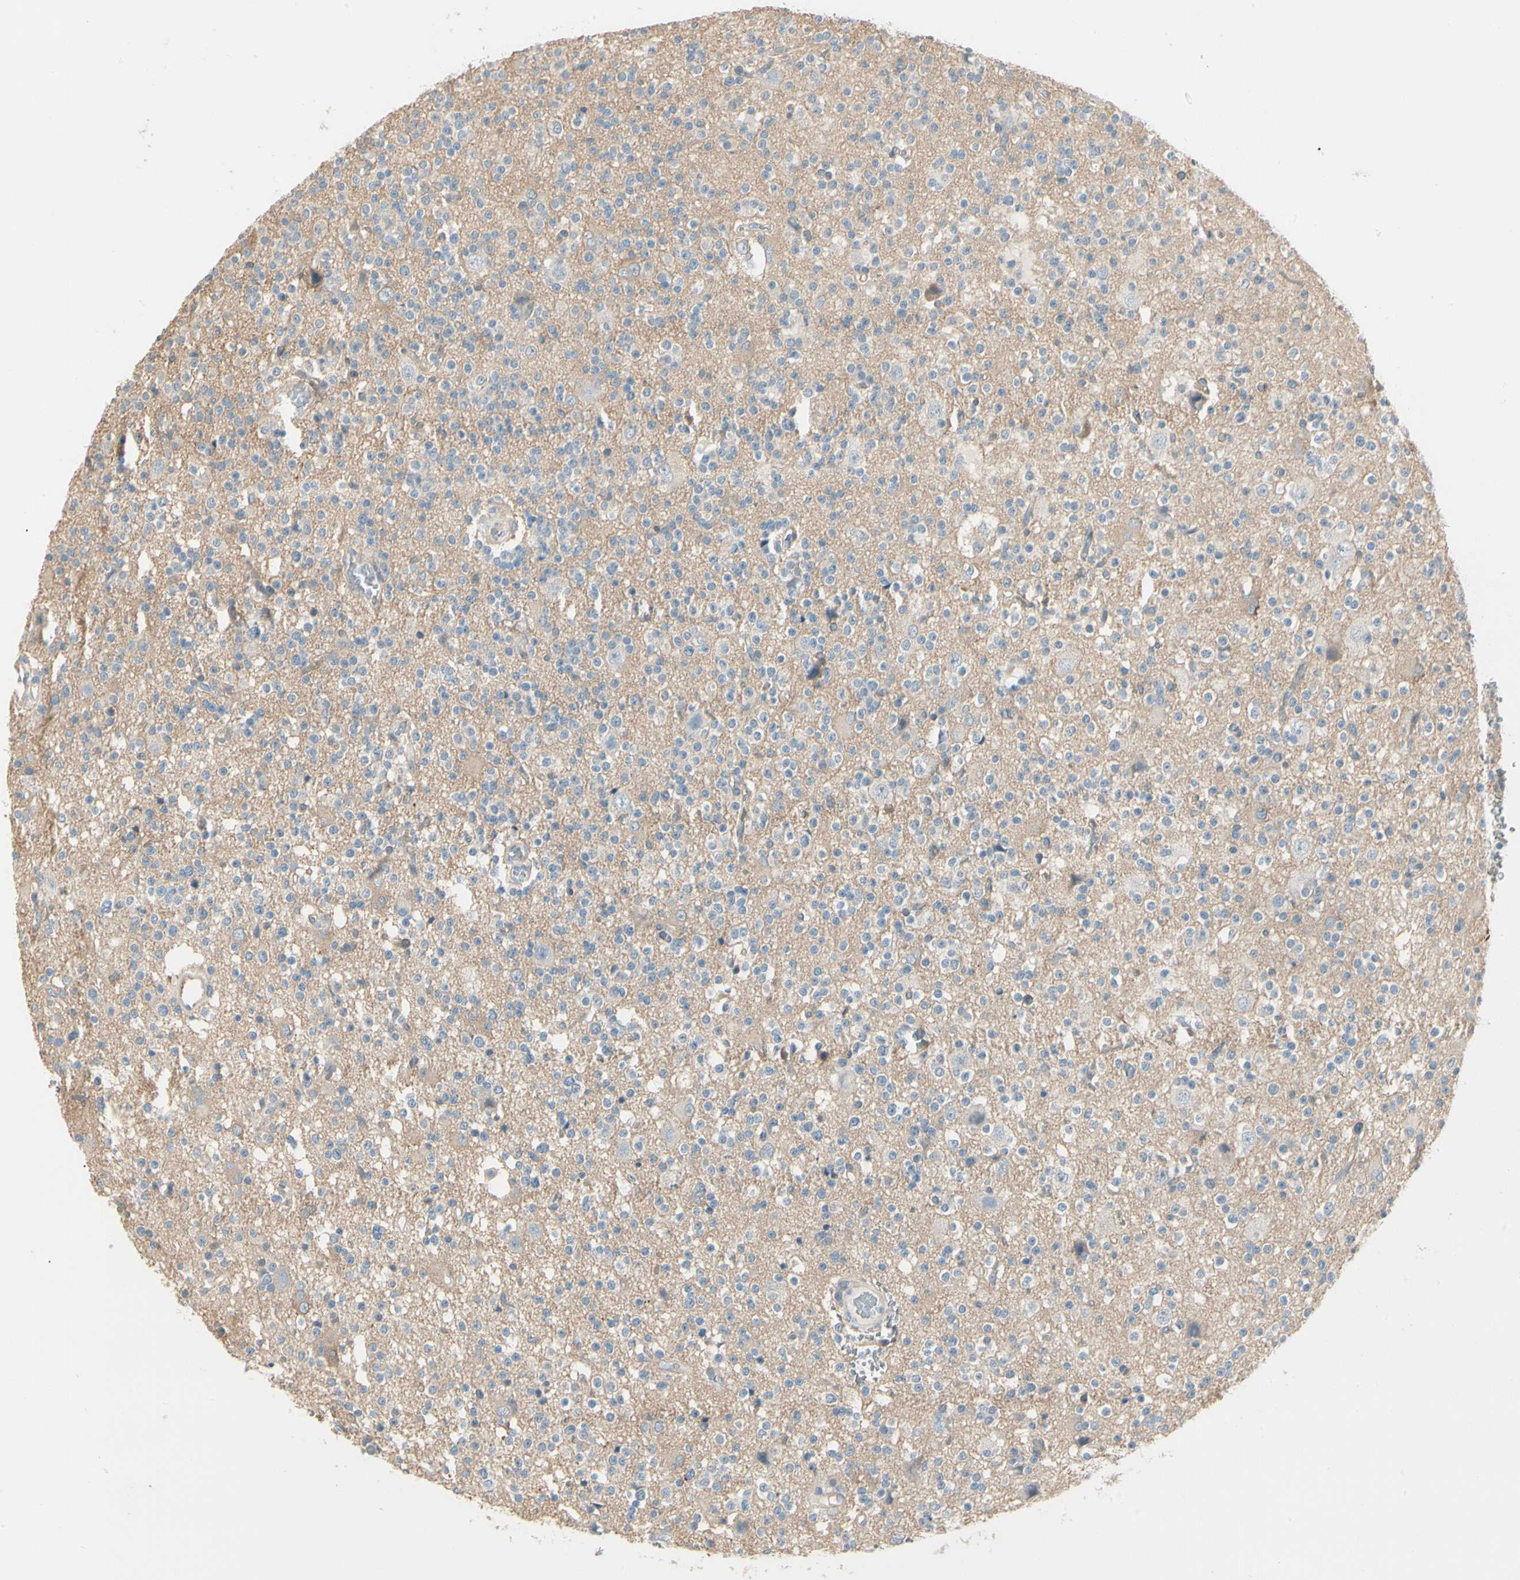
{"staining": {"intensity": "negative", "quantity": "none", "location": "none"}, "tissue": "glioma", "cell_type": "Tumor cells", "image_type": "cancer", "snomed": [{"axis": "morphology", "description": "Glioma, malignant, High grade"}, {"axis": "topography", "description": "Brain"}], "caption": "Immunohistochemistry photomicrograph of high-grade glioma (malignant) stained for a protein (brown), which reveals no staining in tumor cells.", "gene": "DUSP12", "patient": {"sex": "male", "age": 47}}